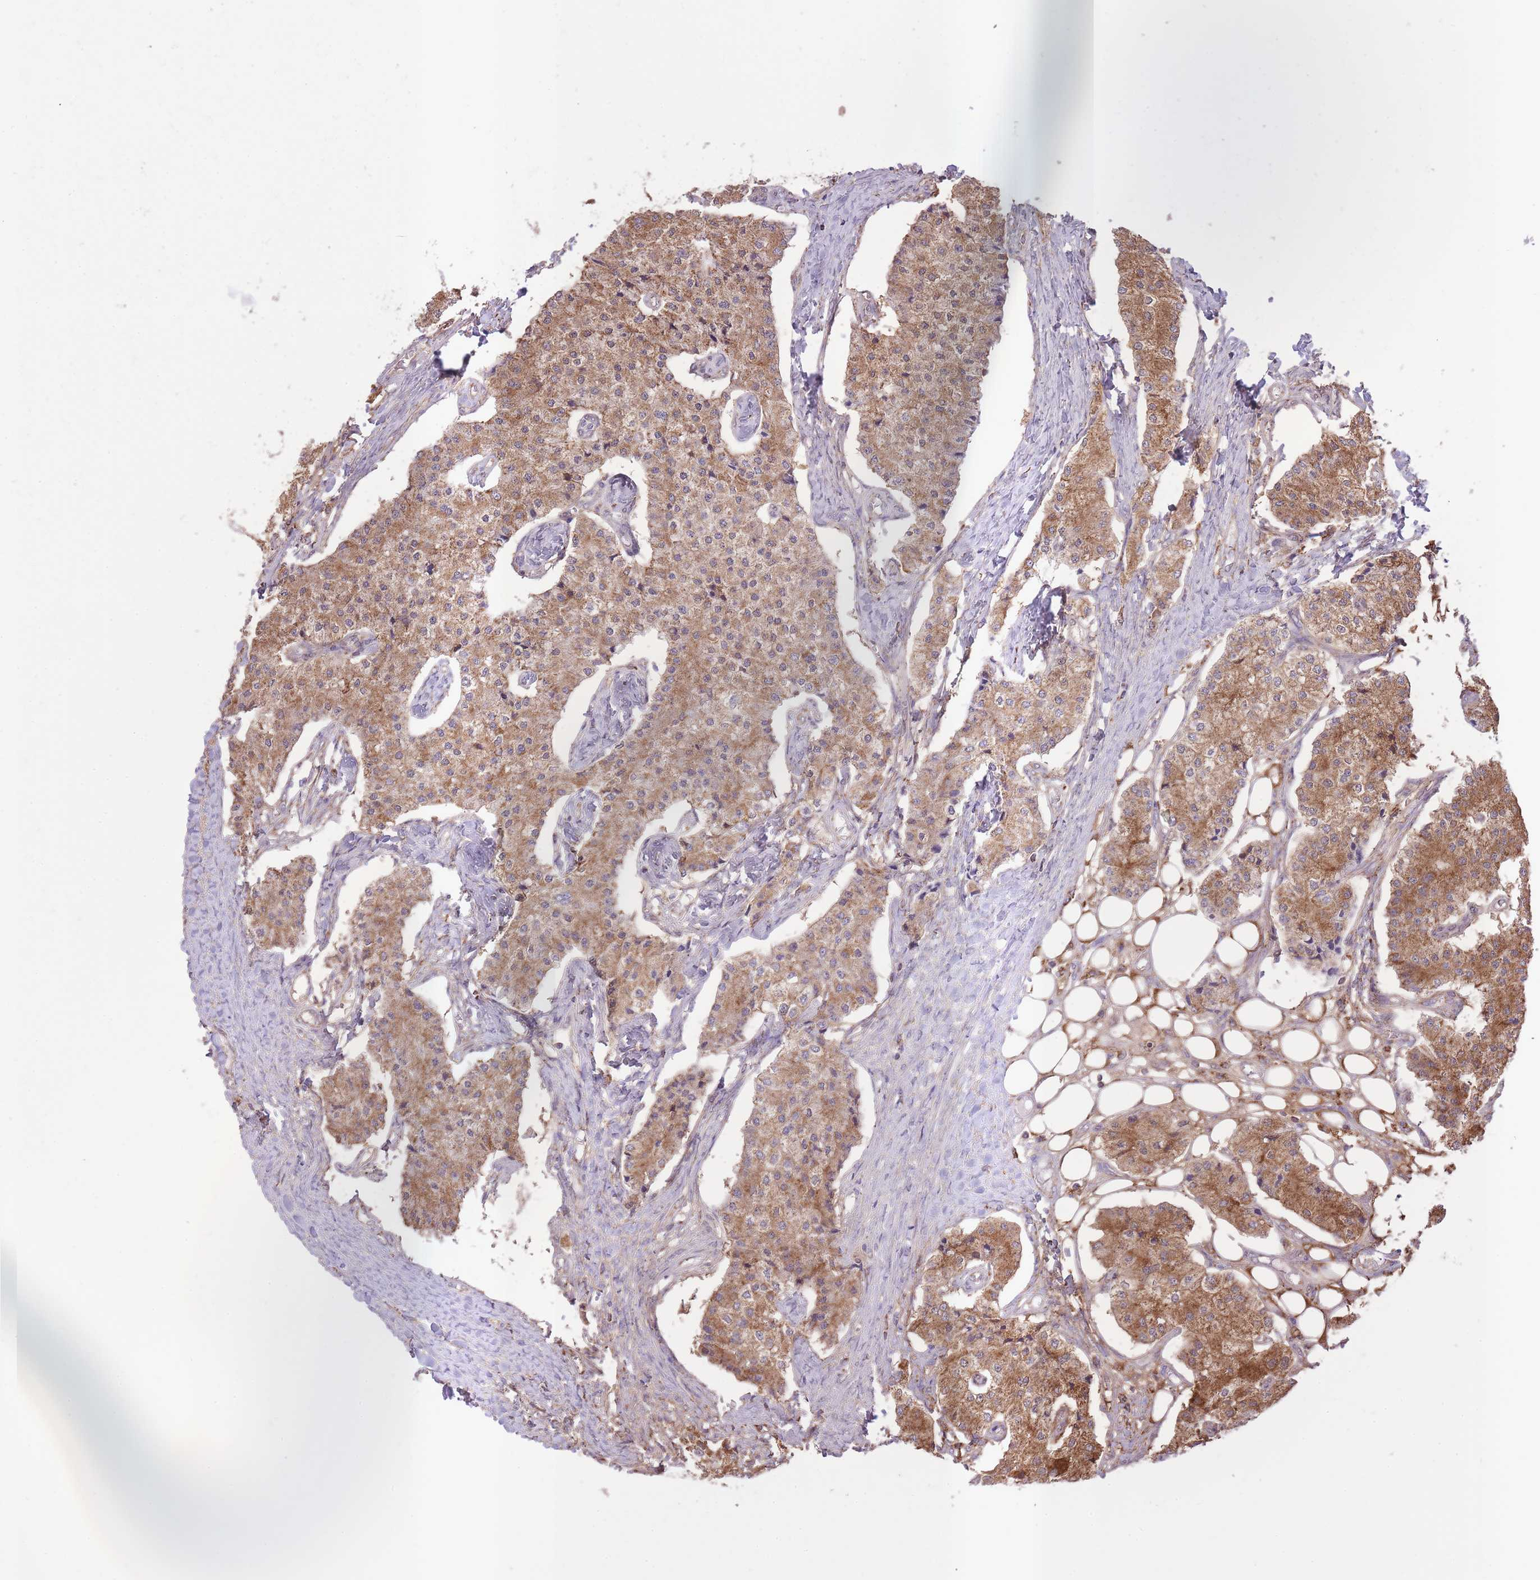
{"staining": {"intensity": "moderate", "quantity": ">75%", "location": "cytoplasmic/membranous"}, "tissue": "carcinoid", "cell_type": "Tumor cells", "image_type": "cancer", "snomed": [{"axis": "morphology", "description": "Carcinoid, malignant, NOS"}, {"axis": "topography", "description": "Colon"}], "caption": "A brown stain shows moderate cytoplasmic/membranous positivity of a protein in carcinoid tumor cells. The protein is shown in brown color, while the nuclei are stained blue.", "gene": "ST3GAL3", "patient": {"sex": "female", "age": 52}}